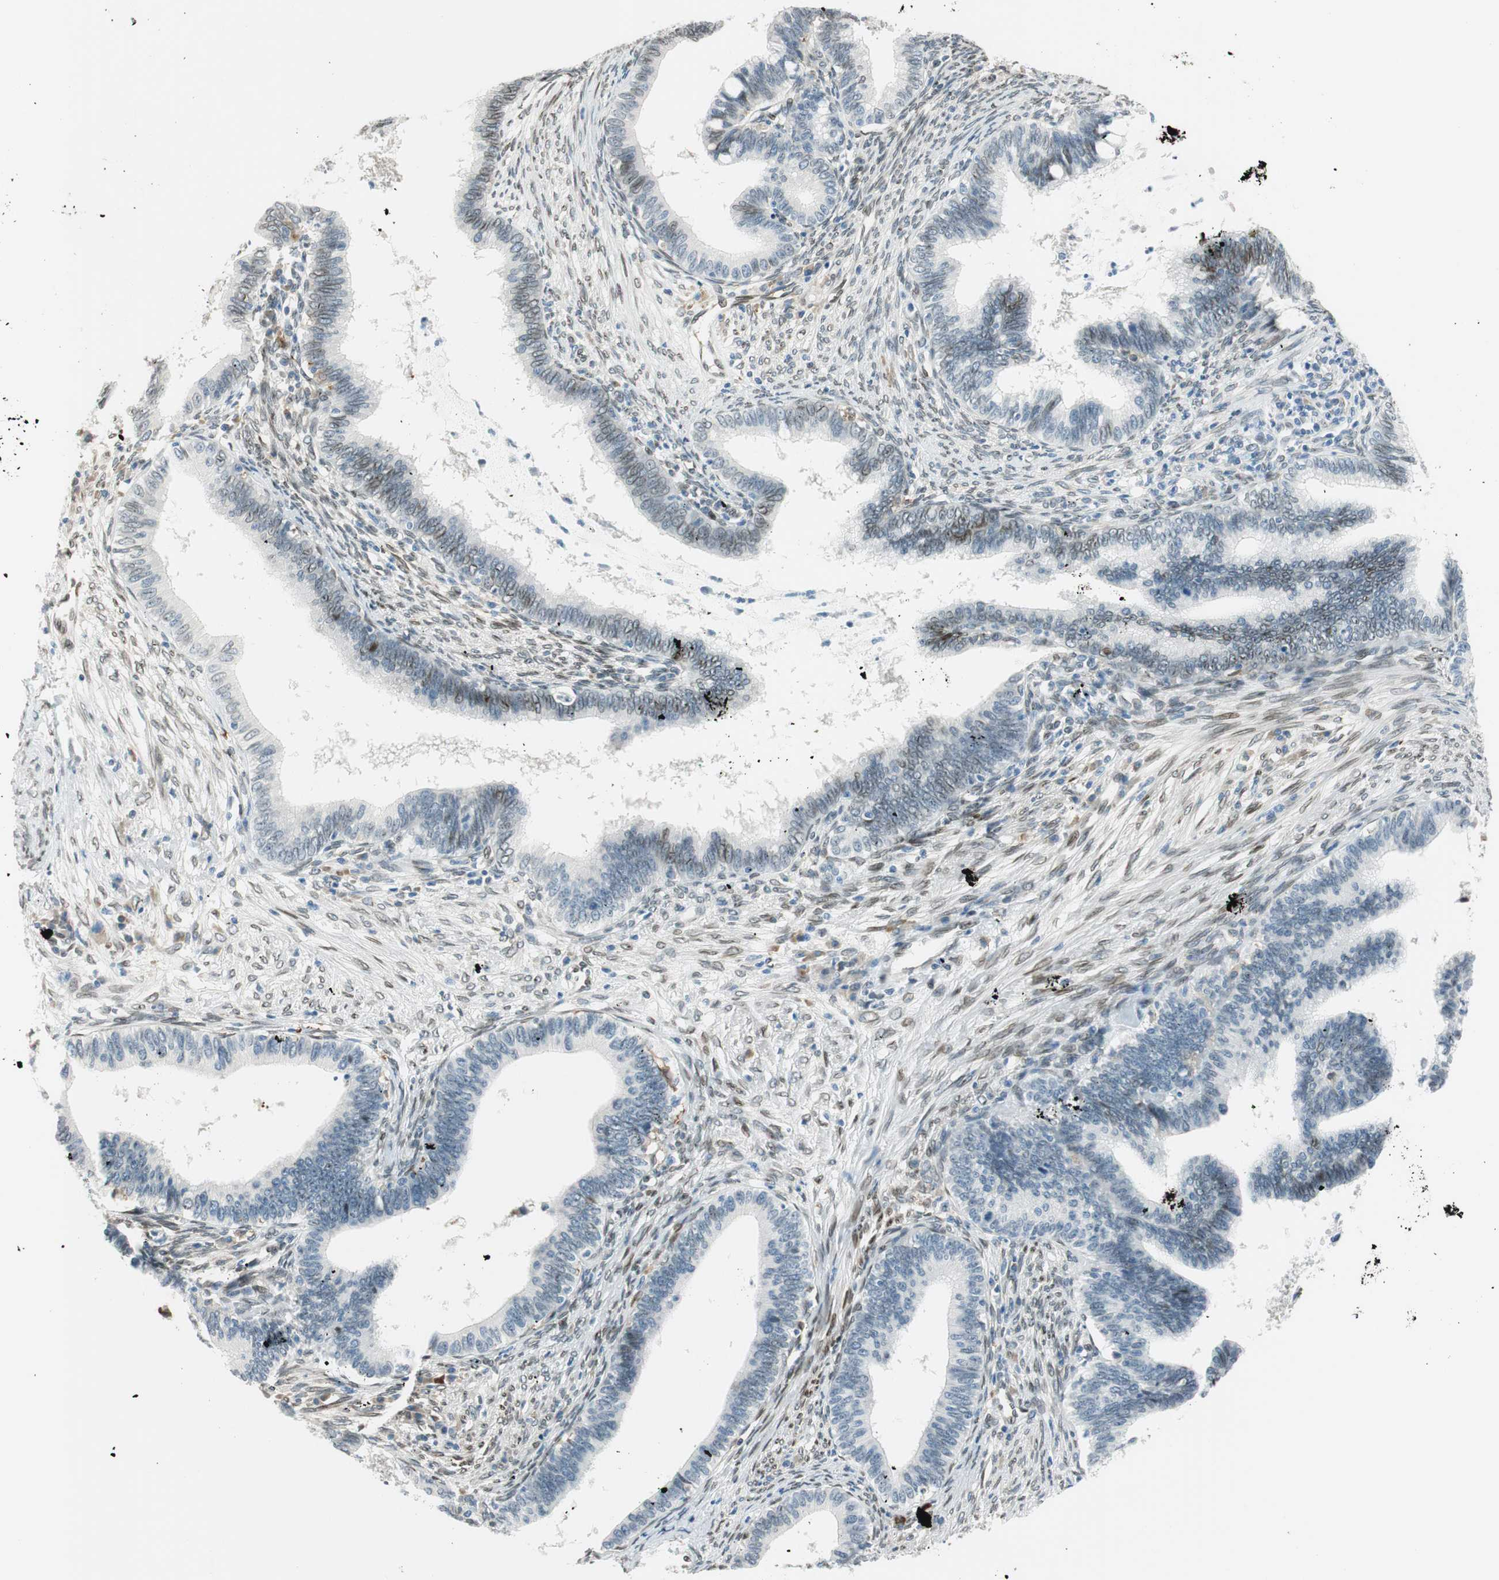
{"staining": {"intensity": "negative", "quantity": "none", "location": "none"}, "tissue": "cervical cancer", "cell_type": "Tumor cells", "image_type": "cancer", "snomed": [{"axis": "morphology", "description": "Adenocarcinoma, NOS"}, {"axis": "topography", "description": "Cervix"}], "caption": "The micrograph demonstrates no significant expression in tumor cells of cervical cancer (adenocarcinoma). Brightfield microscopy of IHC stained with DAB (brown) and hematoxylin (blue), captured at high magnification.", "gene": "TMEM260", "patient": {"sex": "female", "age": 36}}